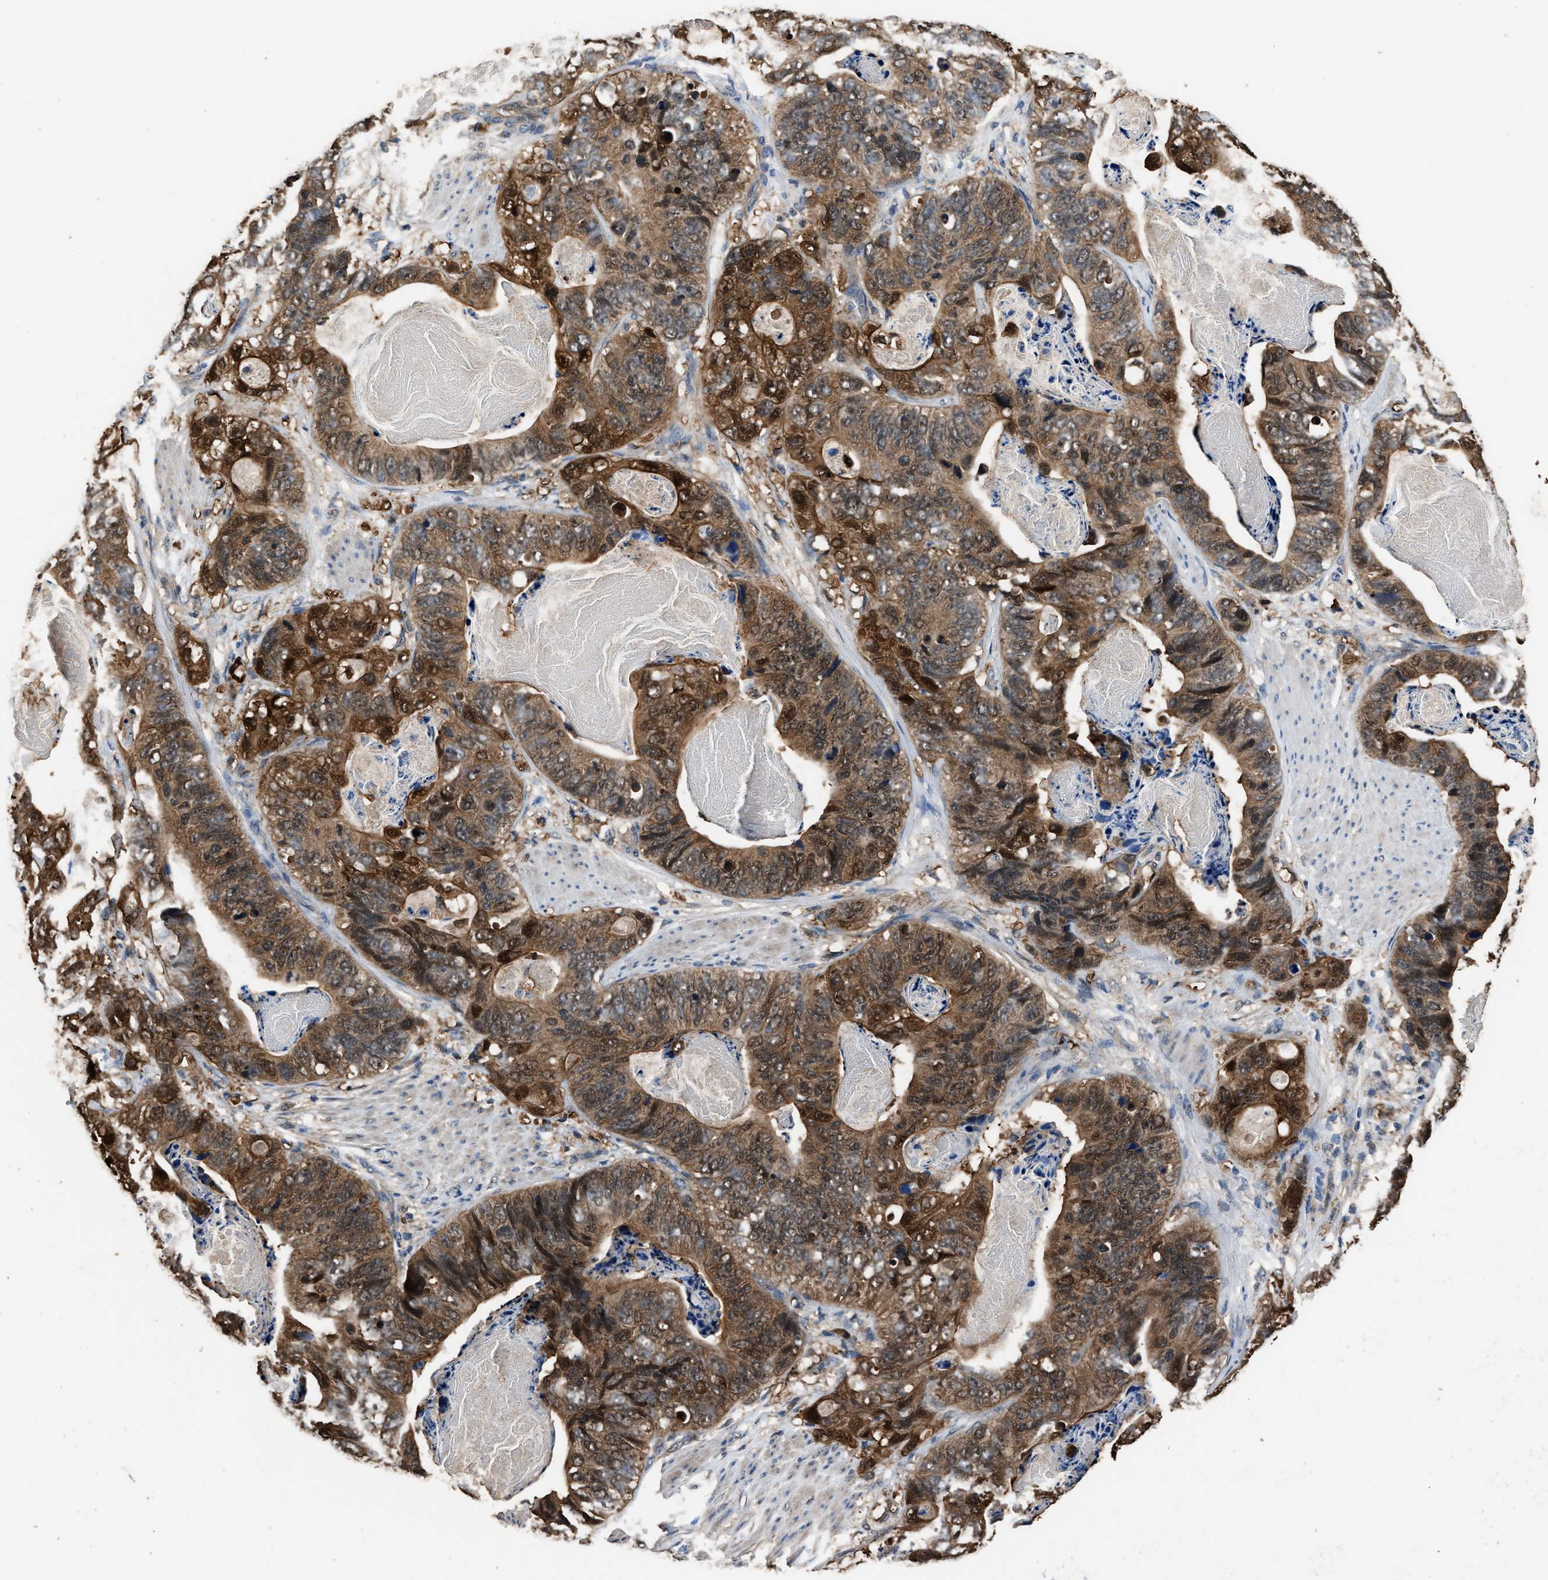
{"staining": {"intensity": "moderate", "quantity": ">75%", "location": "cytoplasmic/membranous"}, "tissue": "stomach cancer", "cell_type": "Tumor cells", "image_type": "cancer", "snomed": [{"axis": "morphology", "description": "Adenocarcinoma, NOS"}, {"axis": "topography", "description": "Stomach"}], "caption": "A photomicrograph of stomach cancer stained for a protein exhibits moderate cytoplasmic/membranous brown staining in tumor cells.", "gene": "GSTP1", "patient": {"sex": "female", "age": 89}}